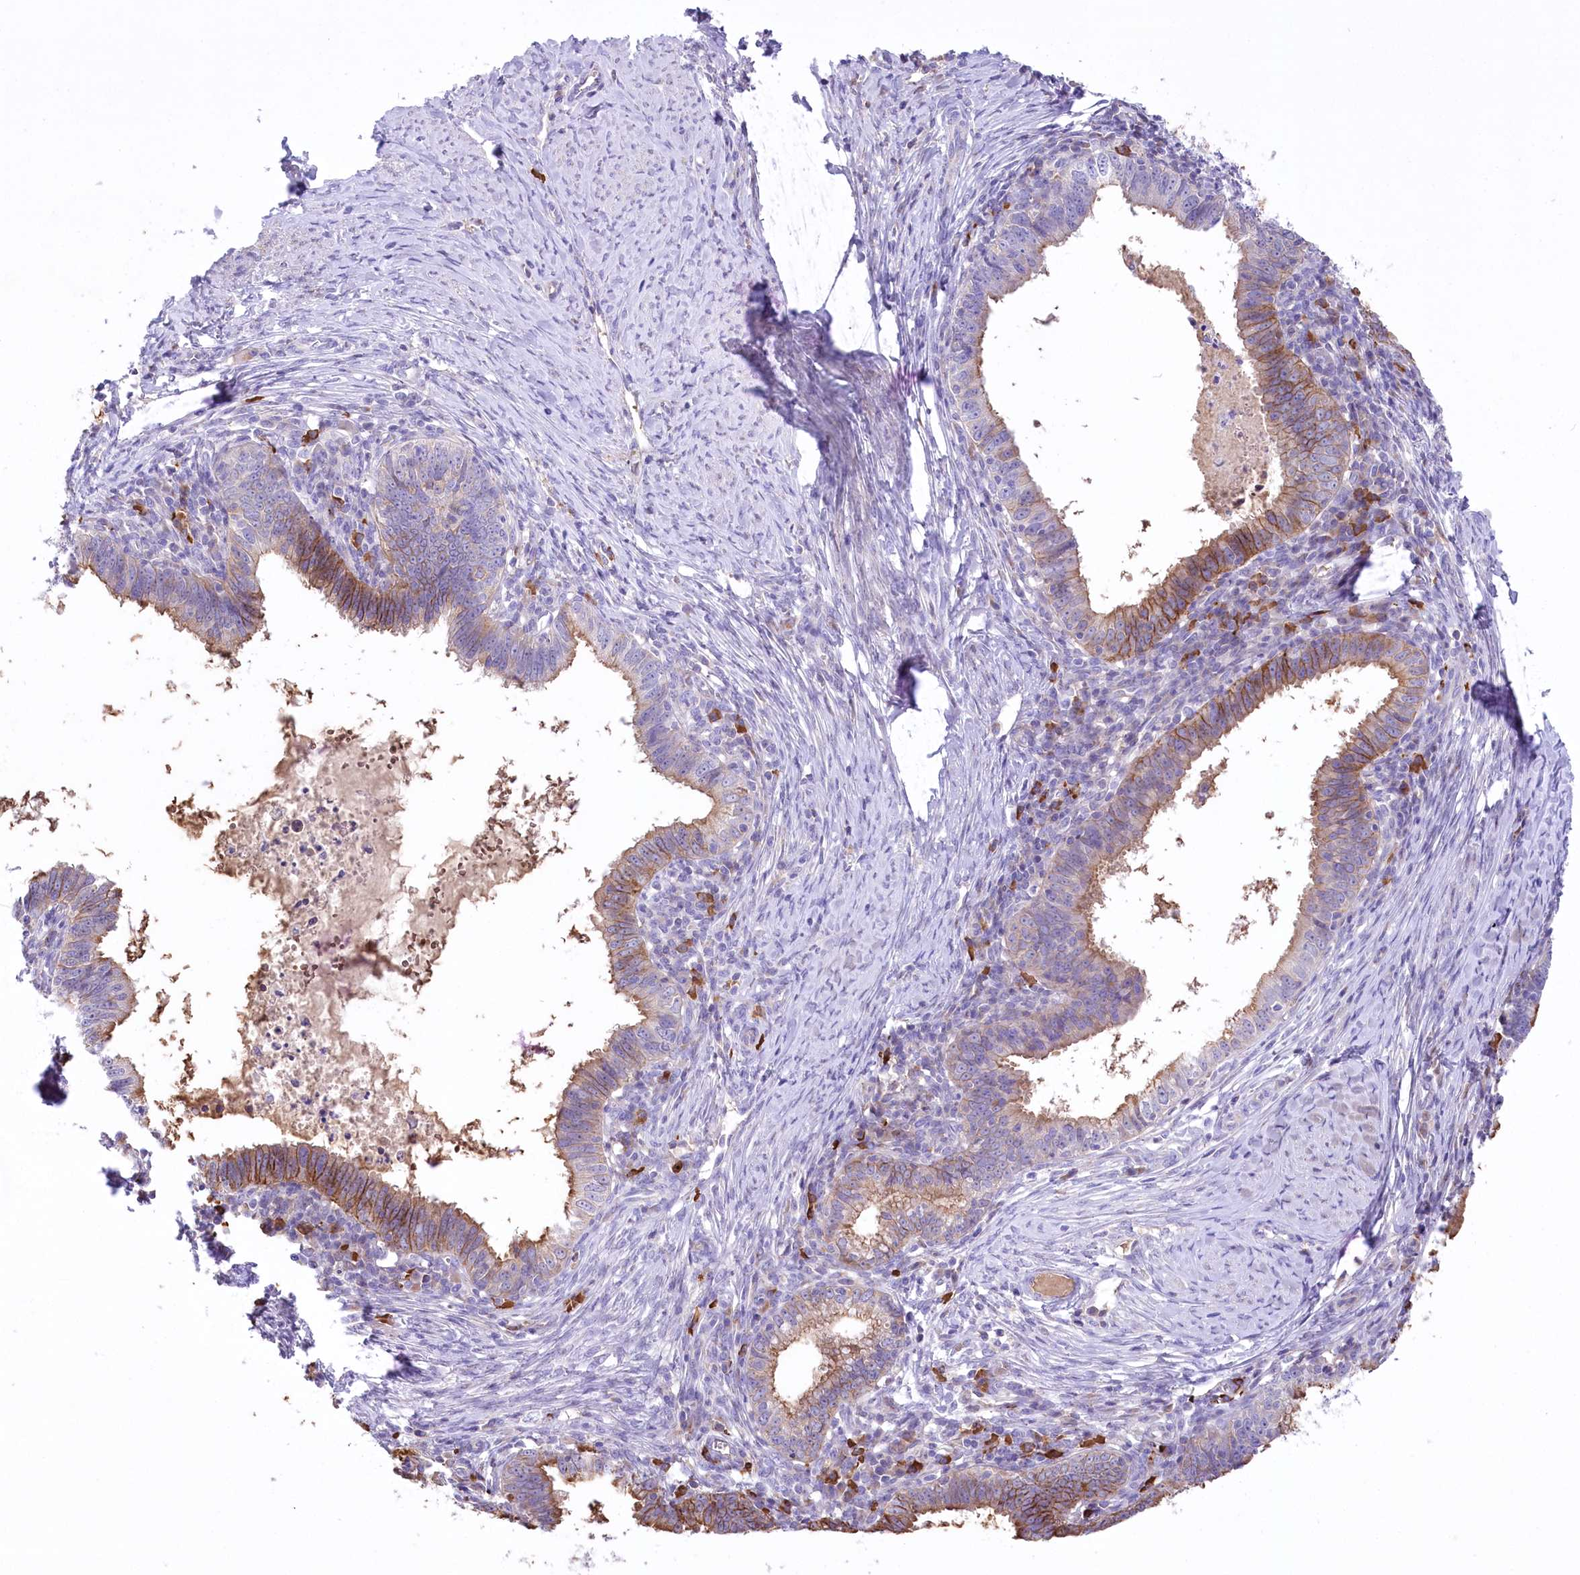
{"staining": {"intensity": "moderate", "quantity": "25%-75%", "location": "cytoplasmic/membranous"}, "tissue": "cervical cancer", "cell_type": "Tumor cells", "image_type": "cancer", "snomed": [{"axis": "morphology", "description": "Adenocarcinoma, NOS"}, {"axis": "topography", "description": "Cervix"}], "caption": "Brown immunohistochemical staining in human cervical adenocarcinoma displays moderate cytoplasmic/membranous expression in approximately 25%-75% of tumor cells.", "gene": "CEP164", "patient": {"sex": "female", "age": 36}}